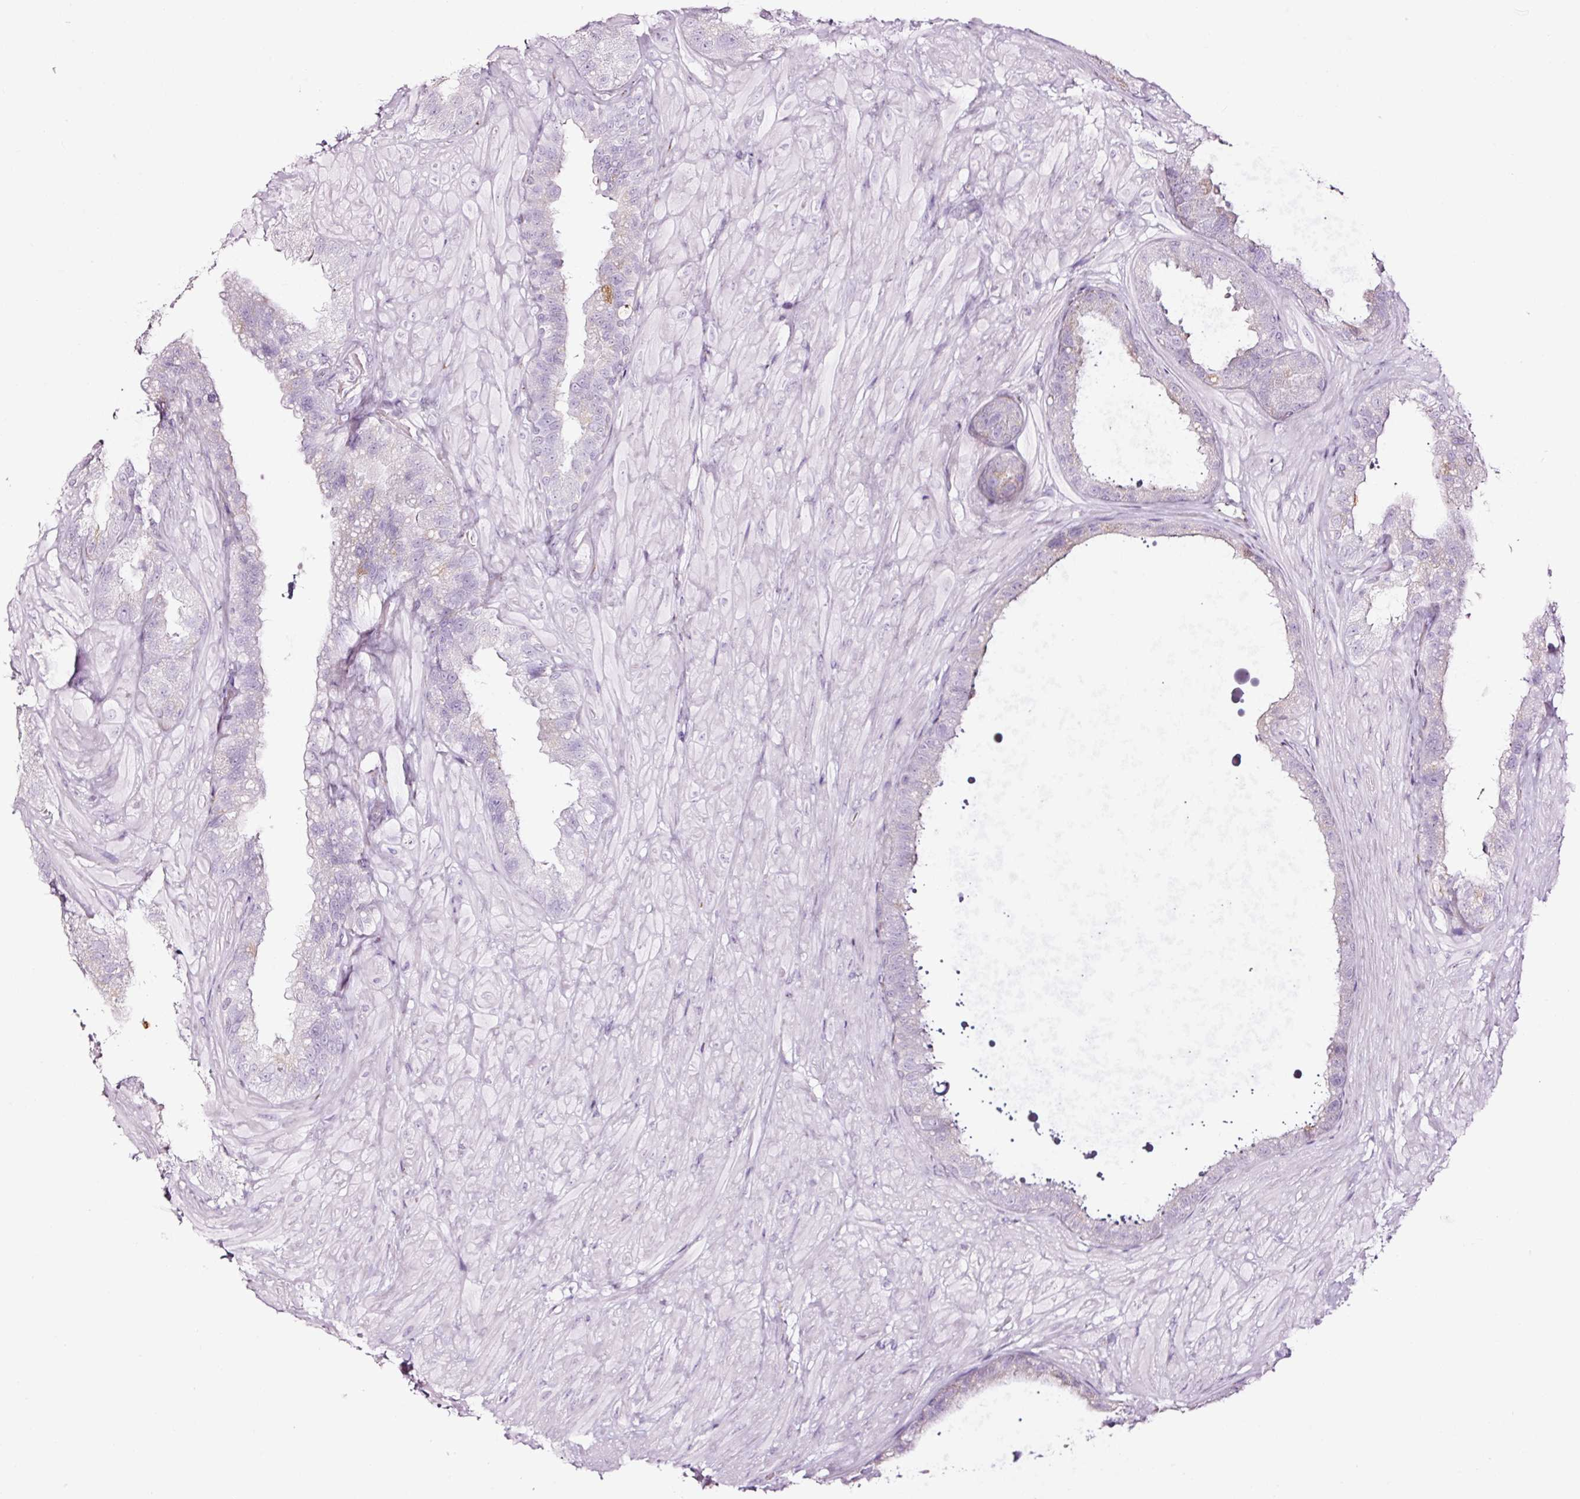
{"staining": {"intensity": "moderate", "quantity": "<25%", "location": "cytoplasmic/membranous"}, "tissue": "seminal vesicle", "cell_type": "Glandular cells", "image_type": "normal", "snomed": [{"axis": "morphology", "description": "Normal tissue, NOS"}, {"axis": "topography", "description": "Seminal veicle"}, {"axis": "topography", "description": "Peripheral nerve tissue"}], "caption": "This histopathology image shows IHC staining of unremarkable human seminal vesicle, with low moderate cytoplasmic/membranous expression in approximately <25% of glandular cells.", "gene": "SDF4", "patient": {"sex": "male", "age": 76}}